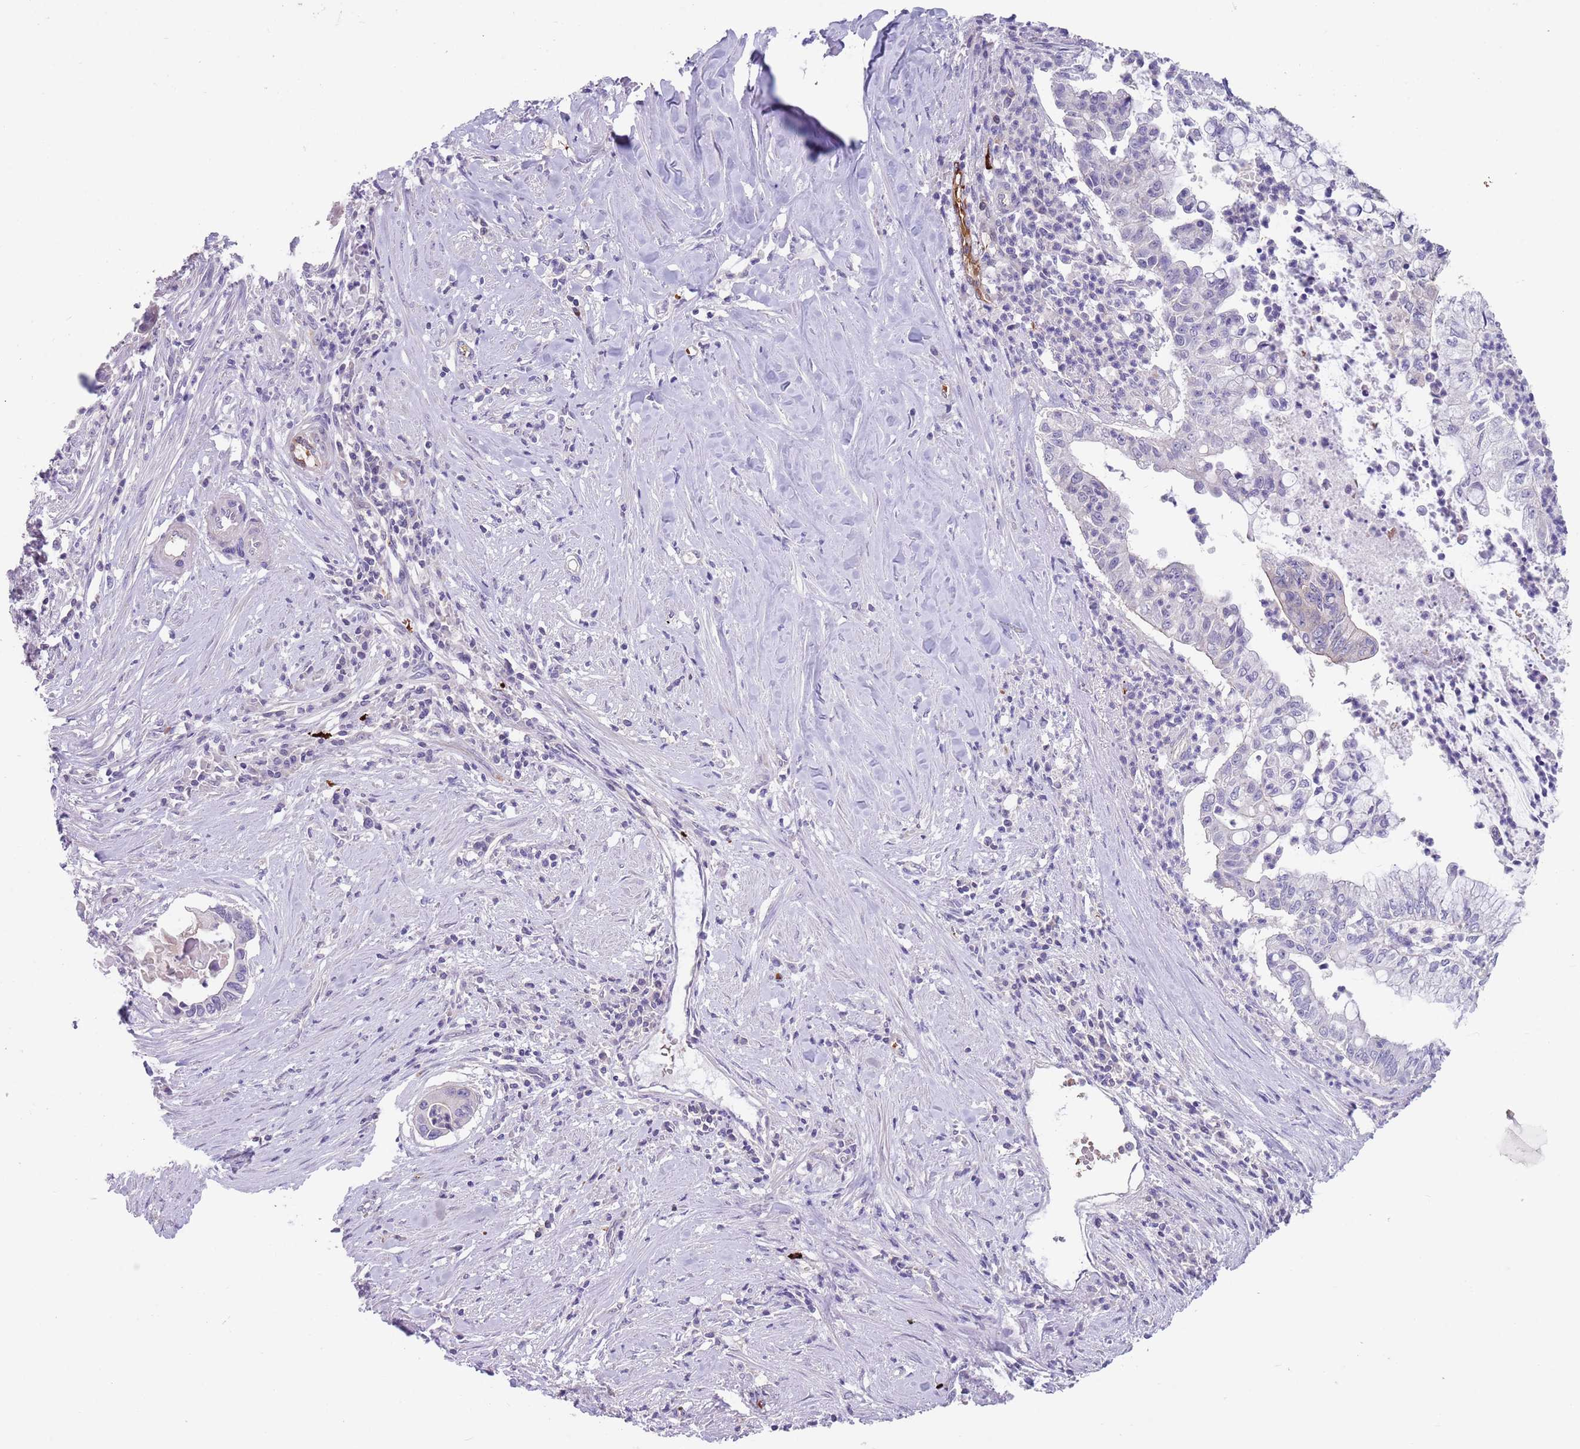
{"staining": {"intensity": "negative", "quantity": "none", "location": "none"}, "tissue": "pancreatic cancer", "cell_type": "Tumor cells", "image_type": "cancer", "snomed": [{"axis": "morphology", "description": "Adenocarcinoma, NOS"}, {"axis": "topography", "description": "Pancreas"}], "caption": "This is an IHC image of human pancreatic adenocarcinoma. There is no staining in tumor cells.", "gene": "ZNF14", "patient": {"sex": "male", "age": 73}}